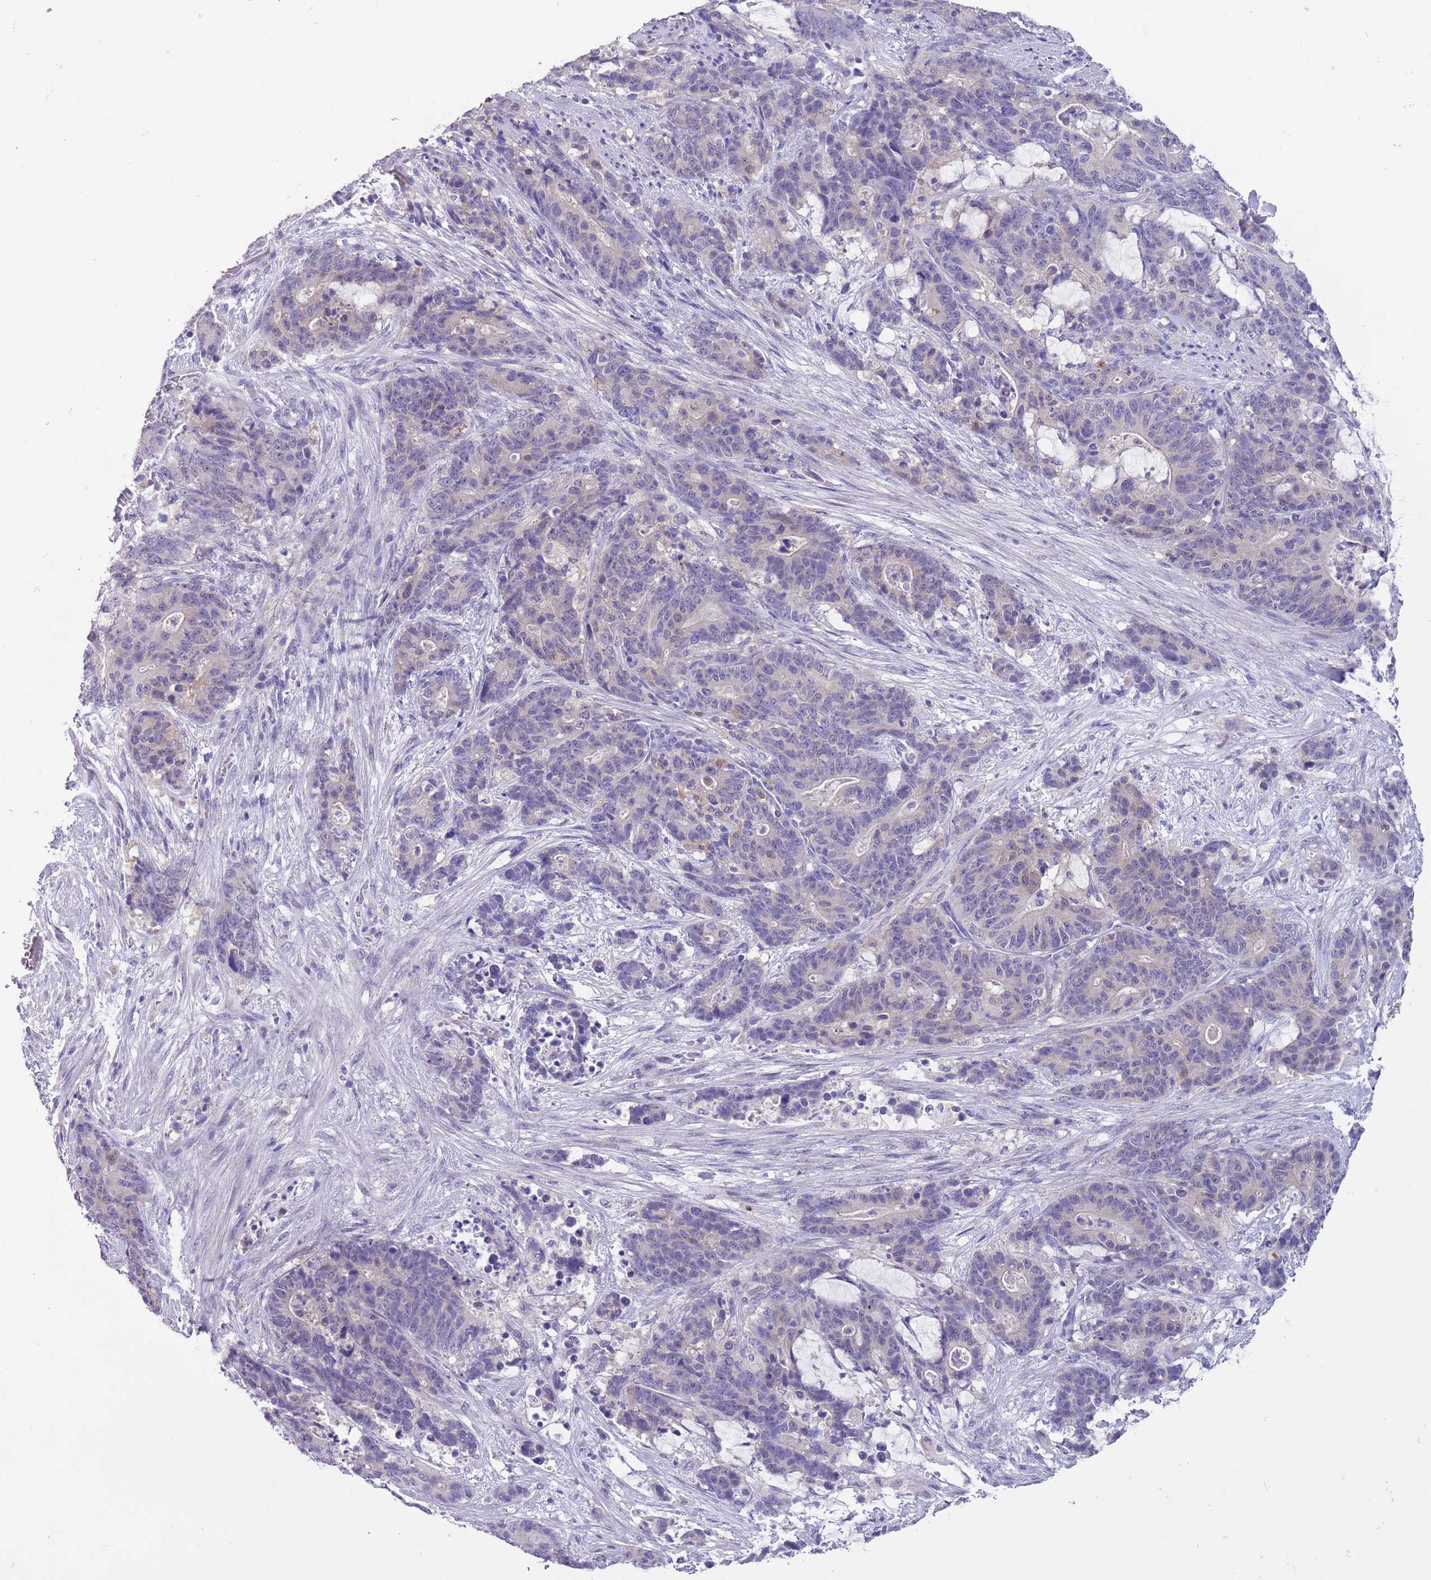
{"staining": {"intensity": "negative", "quantity": "none", "location": "none"}, "tissue": "stomach cancer", "cell_type": "Tumor cells", "image_type": "cancer", "snomed": [{"axis": "morphology", "description": "Adenocarcinoma, NOS"}, {"axis": "topography", "description": "Stomach"}], "caption": "An image of human stomach cancer is negative for staining in tumor cells.", "gene": "PFKFB2", "patient": {"sex": "female", "age": 76}}